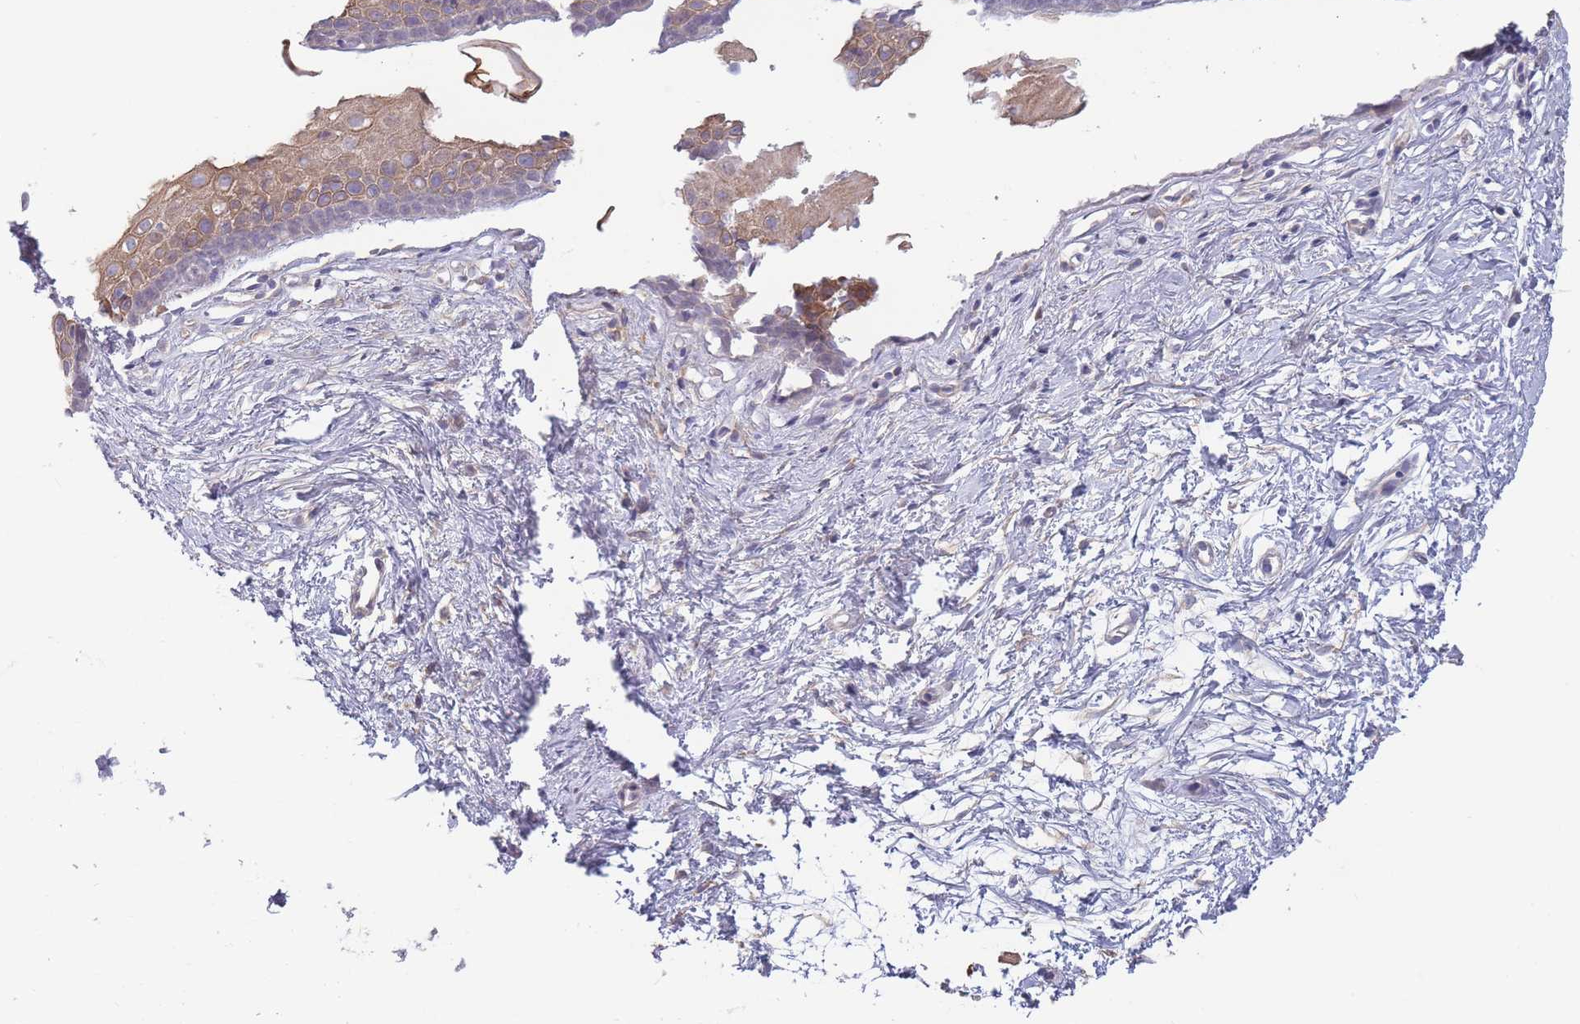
{"staining": {"intensity": "negative", "quantity": "none", "location": "none"}, "tissue": "cervix", "cell_type": "Glandular cells", "image_type": "normal", "snomed": [{"axis": "morphology", "description": "Normal tissue, NOS"}, {"axis": "topography", "description": "Cervix"}], "caption": "Immunohistochemistry of normal cervix exhibits no positivity in glandular cells.", "gene": "SPHKAP", "patient": {"sex": "female", "age": 40}}